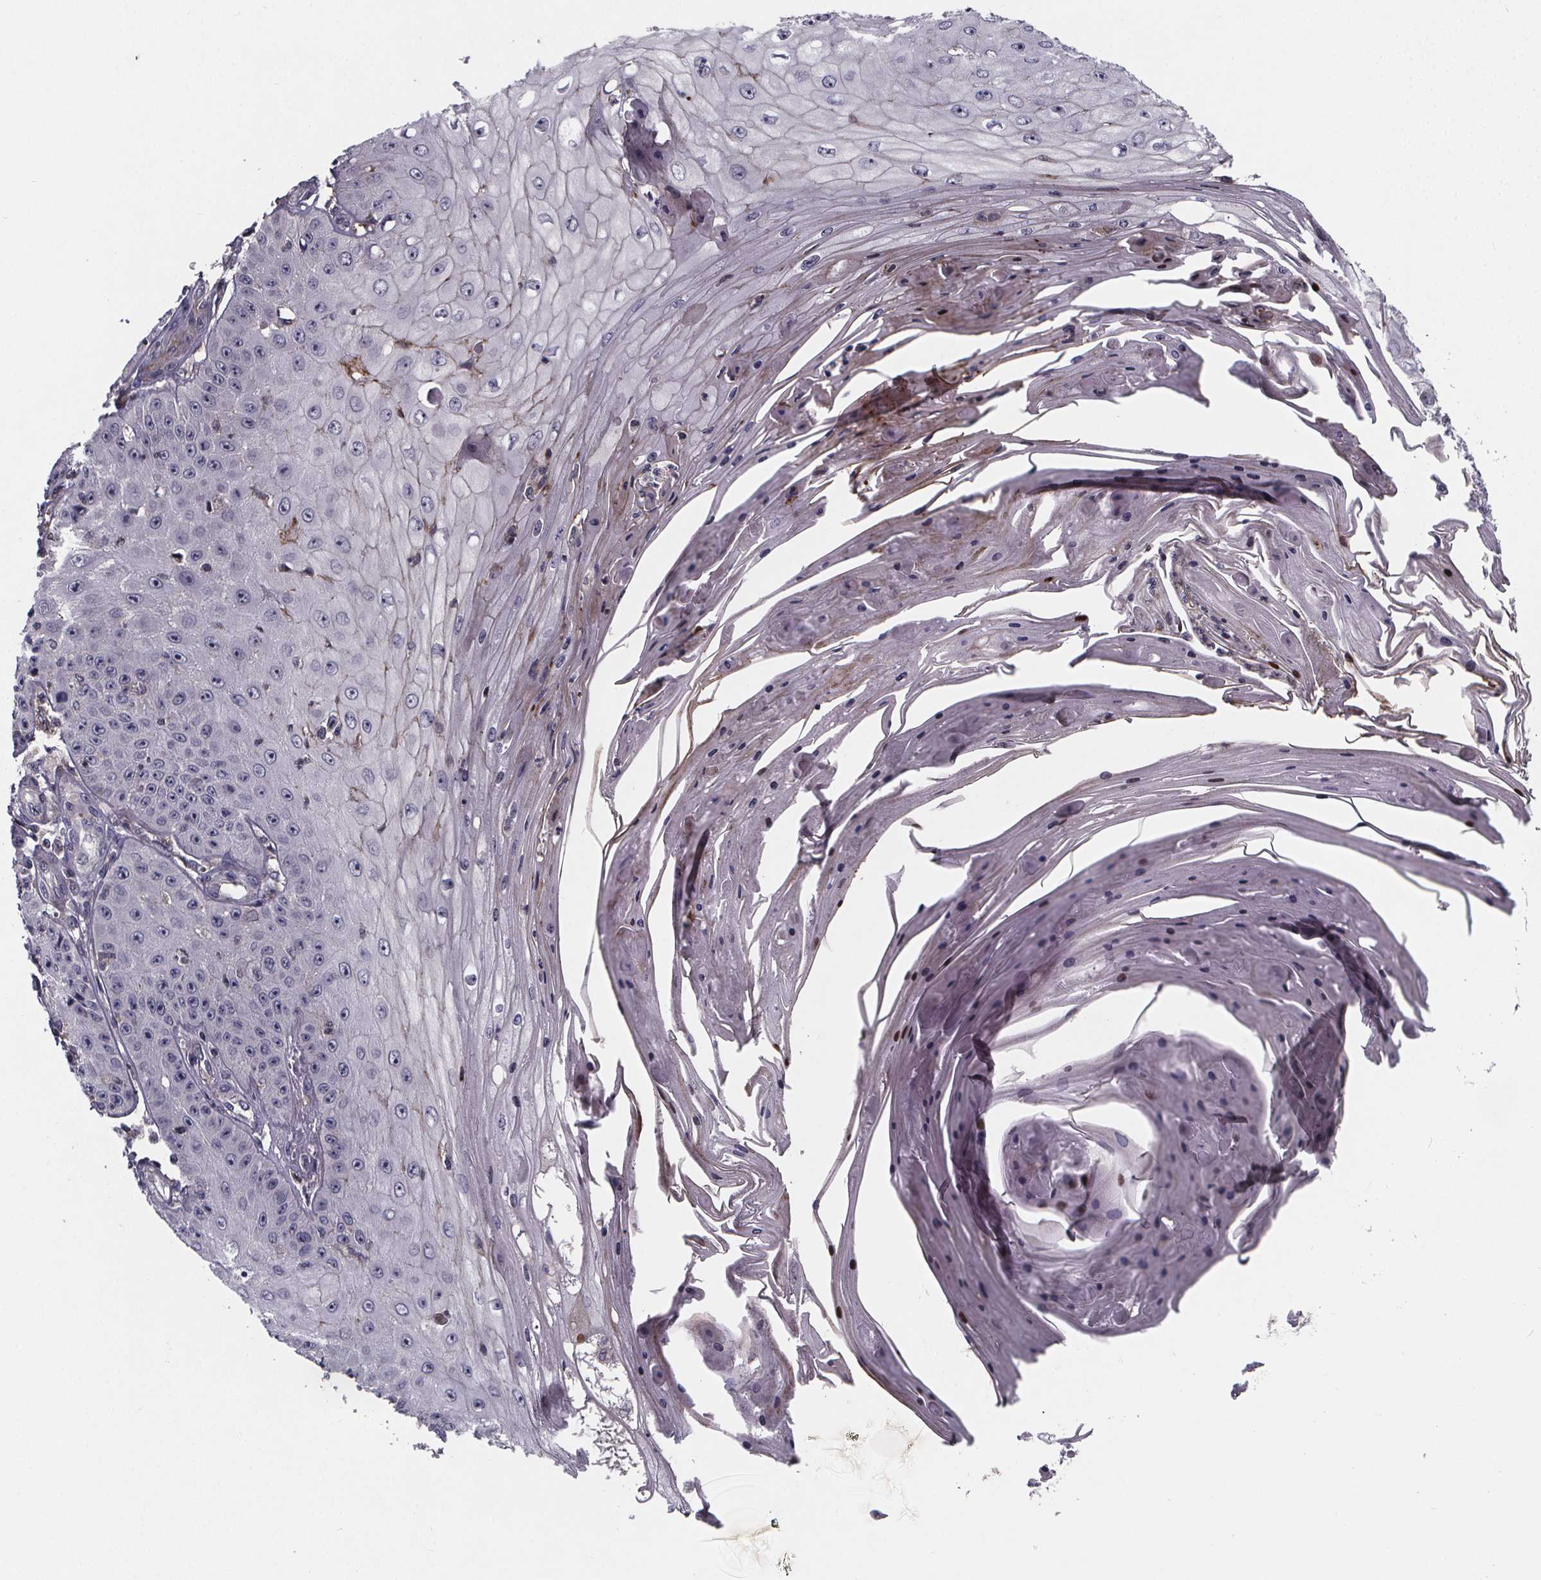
{"staining": {"intensity": "negative", "quantity": "none", "location": "none"}, "tissue": "skin cancer", "cell_type": "Tumor cells", "image_type": "cancer", "snomed": [{"axis": "morphology", "description": "Squamous cell carcinoma, NOS"}, {"axis": "topography", "description": "Skin"}], "caption": "A photomicrograph of human skin squamous cell carcinoma is negative for staining in tumor cells.", "gene": "FBXW2", "patient": {"sex": "male", "age": 70}}